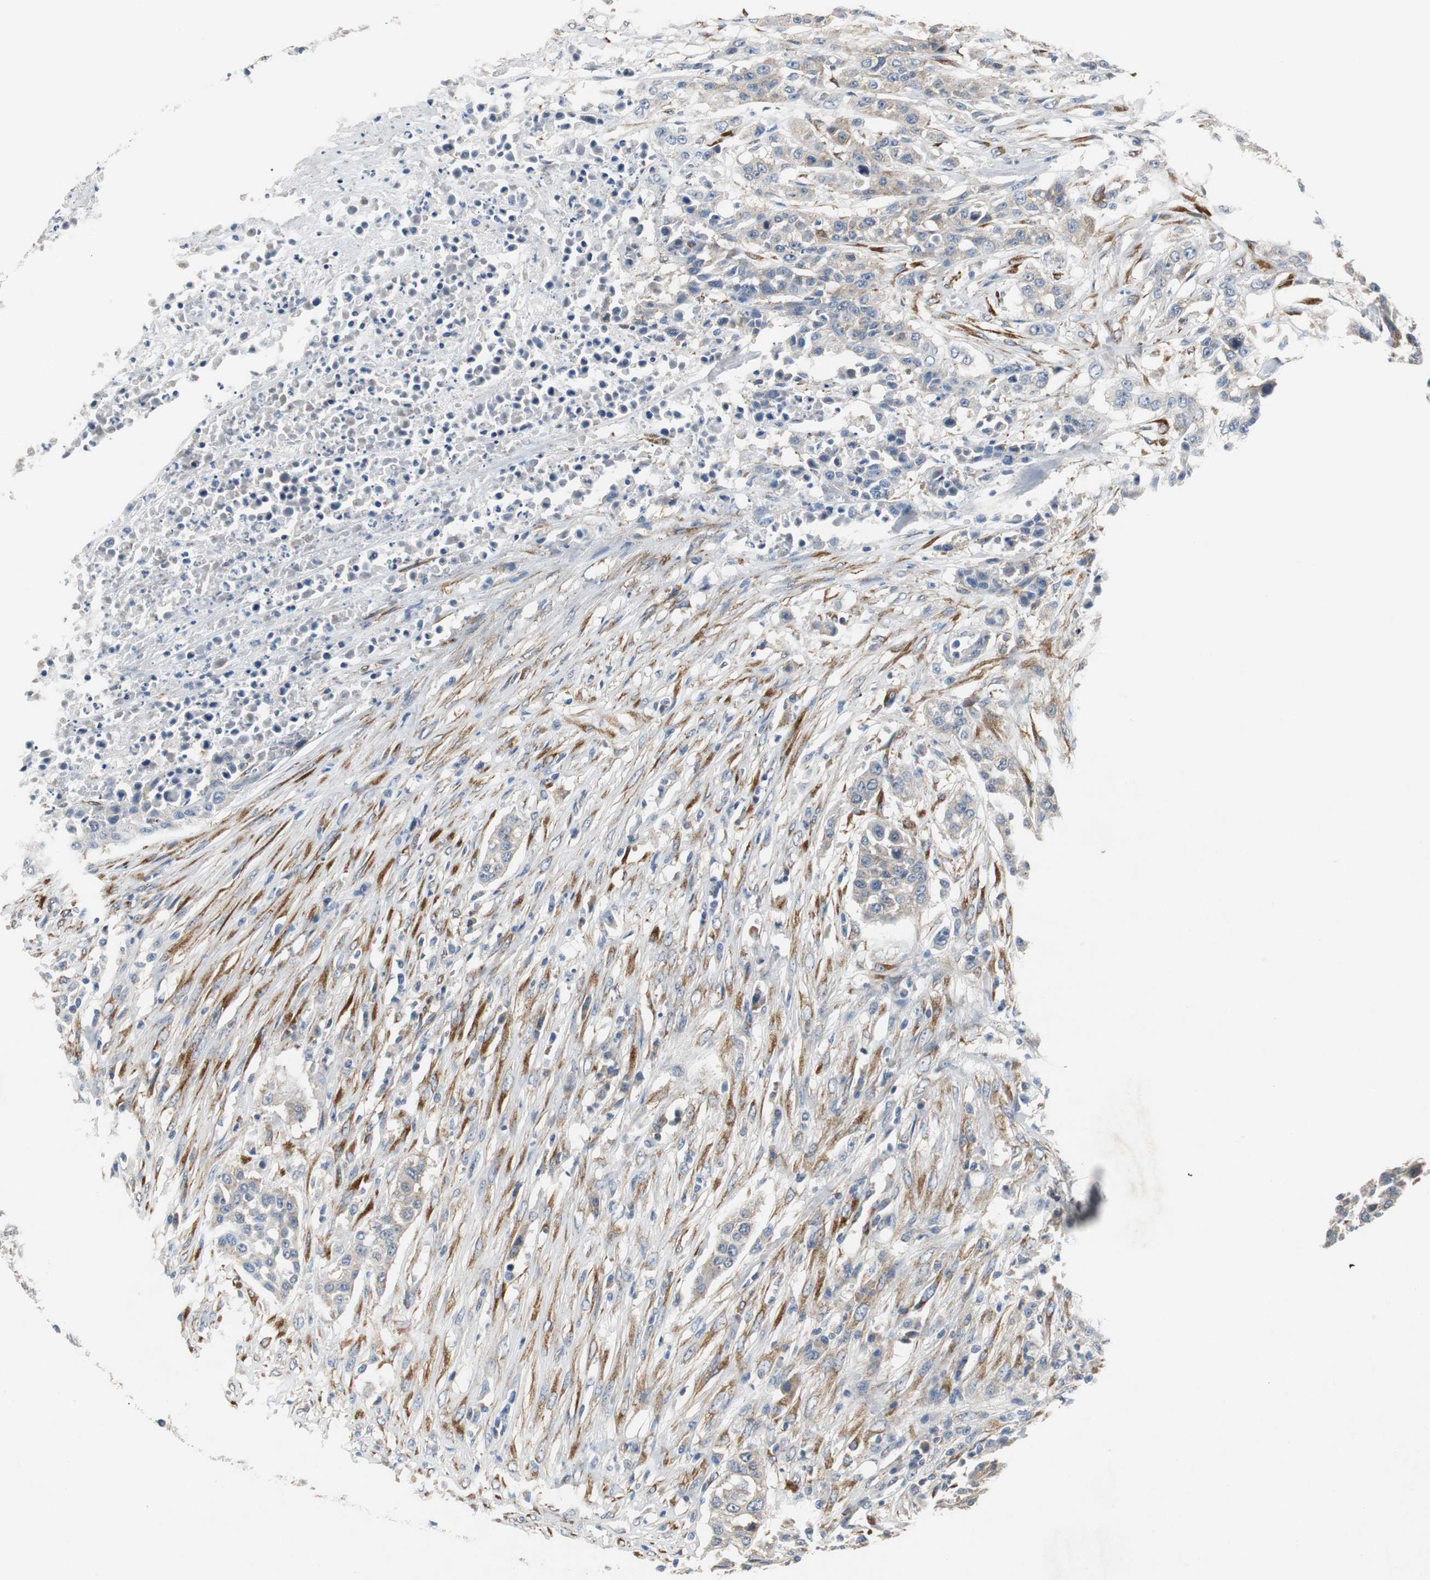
{"staining": {"intensity": "weak", "quantity": "25%-75%", "location": "cytoplasmic/membranous"}, "tissue": "urothelial cancer", "cell_type": "Tumor cells", "image_type": "cancer", "snomed": [{"axis": "morphology", "description": "Urothelial carcinoma, High grade"}, {"axis": "topography", "description": "Urinary bladder"}], "caption": "Tumor cells exhibit low levels of weak cytoplasmic/membranous expression in approximately 25%-75% of cells in high-grade urothelial carcinoma.", "gene": "ISCU", "patient": {"sex": "male", "age": 74}}